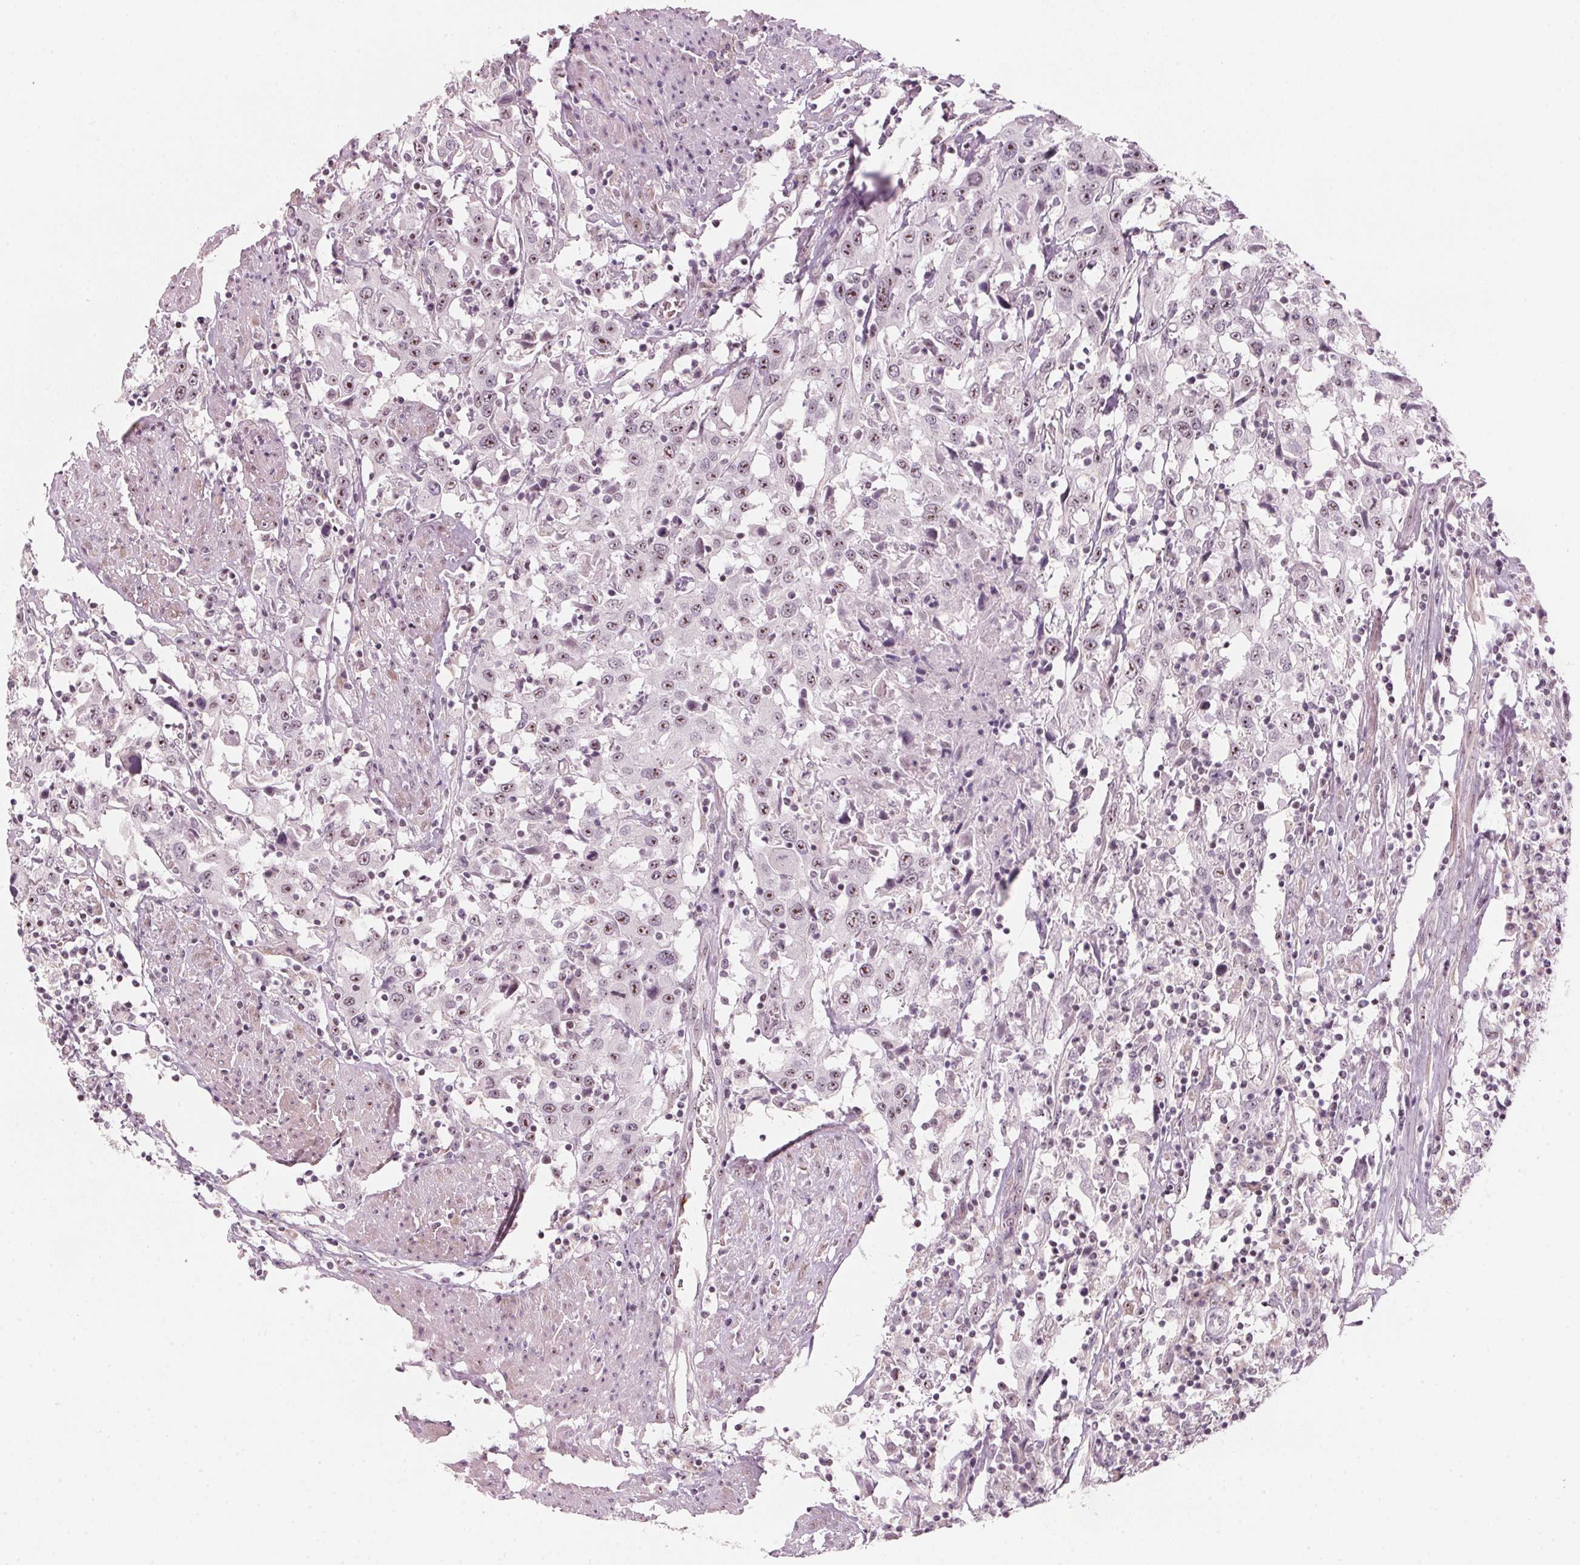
{"staining": {"intensity": "weak", "quantity": ">75%", "location": "nuclear"}, "tissue": "urothelial cancer", "cell_type": "Tumor cells", "image_type": "cancer", "snomed": [{"axis": "morphology", "description": "Urothelial carcinoma, High grade"}, {"axis": "topography", "description": "Urinary bladder"}], "caption": "This histopathology image exhibits immunohistochemistry staining of urothelial carcinoma (high-grade), with low weak nuclear positivity in about >75% of tumor cells.", "gene": "DNTTIP2", "patient": {"sex": "male", "age": 61}}